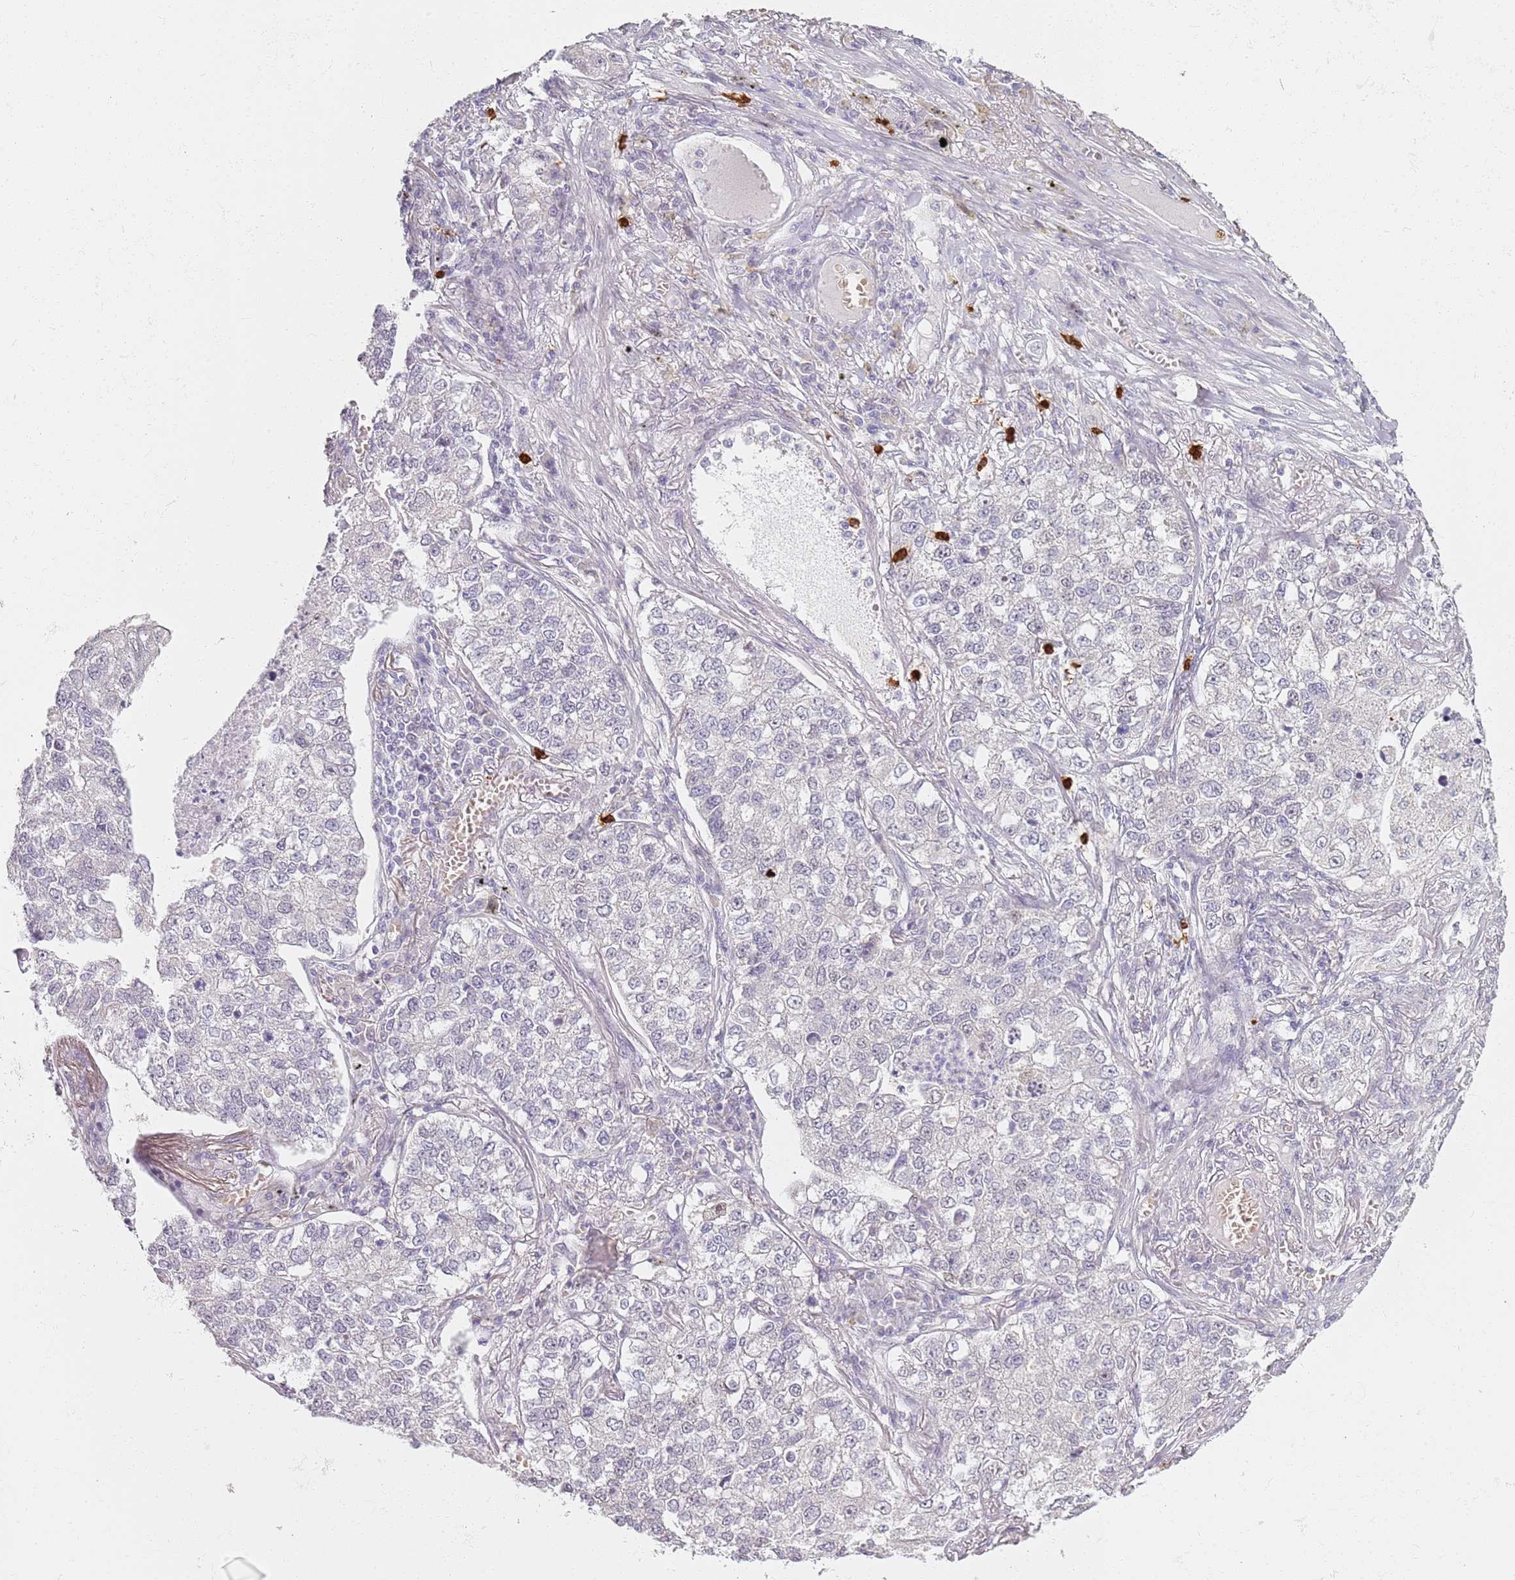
{"staining": {"intensity": "negative", "quantity": "none", "location": "none"}, "tissue": "lung cancer", "cell_type": "Tumor cells", "image_type": "cancer", "snomed": [{"axis": "morphology", "description": "Adenocarcinoma, NOS"}, {"axis": "topography", "description": "Lung"}], "caption": "Immunohistochemical staining of lung cancer (adenocarcinoma) reveals no significant expression in tumor cells.", "gene": "CD40LG", "patient": {"sex": "male", "age": 49}}